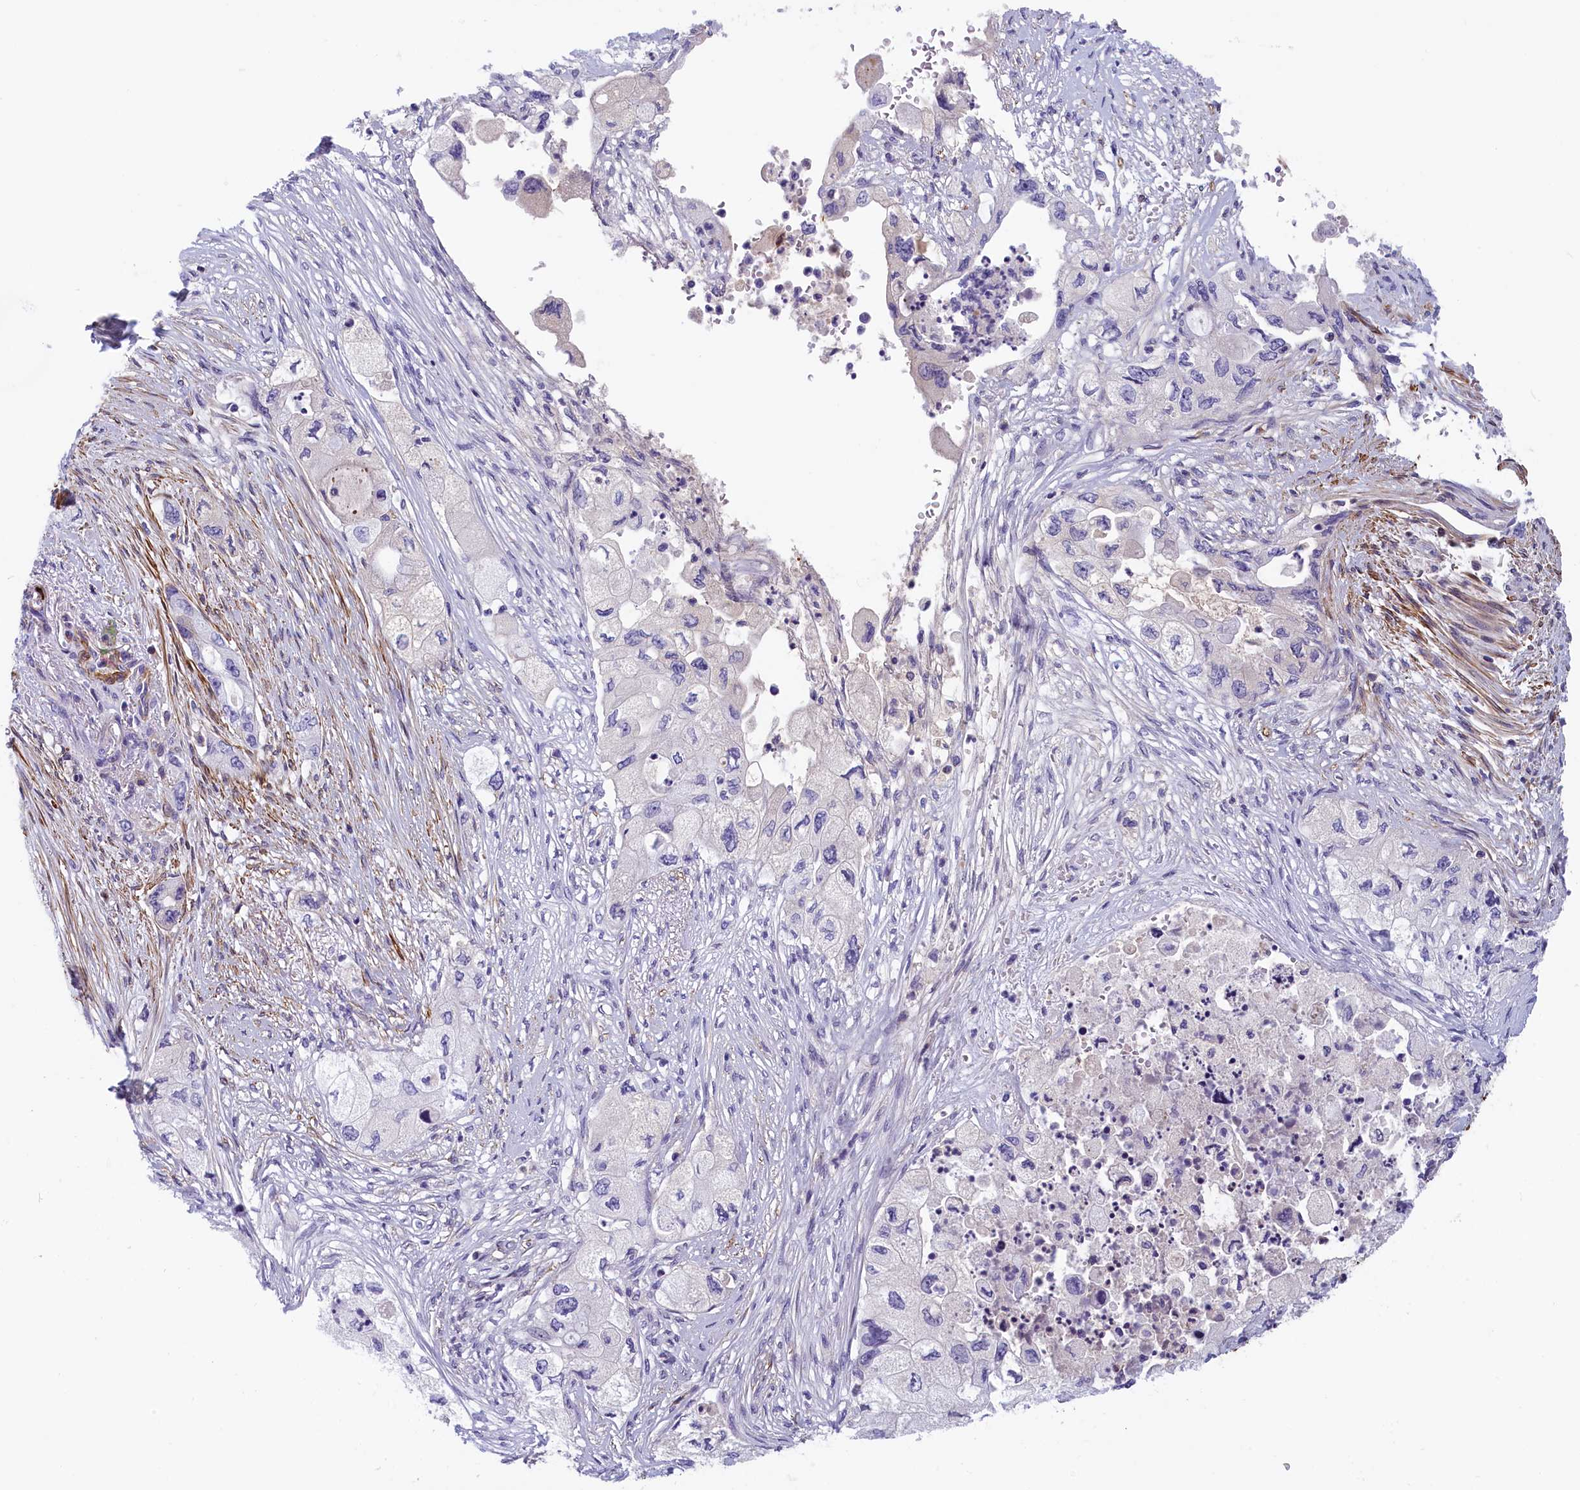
{"staining": {"intensity": "negative", "quantity": "none", "location": "none"}, "tissue": "pancreatic cancer", "cell_type": "Tumor cells", "image_type": "cancer", "snomed": [{"axis": "morphology", "description": "Adenocarcinoma, NOS"}, {"axis": "topography", "description": "Pancreas"}], "caption": "An immunohistochemistry micrograph of pancreatic cancer is shown. There is no staining in tumor cells of pancreatic cancer.", "gene": "BCL2L13", "patient": {"sex": "female", "age": 73}}